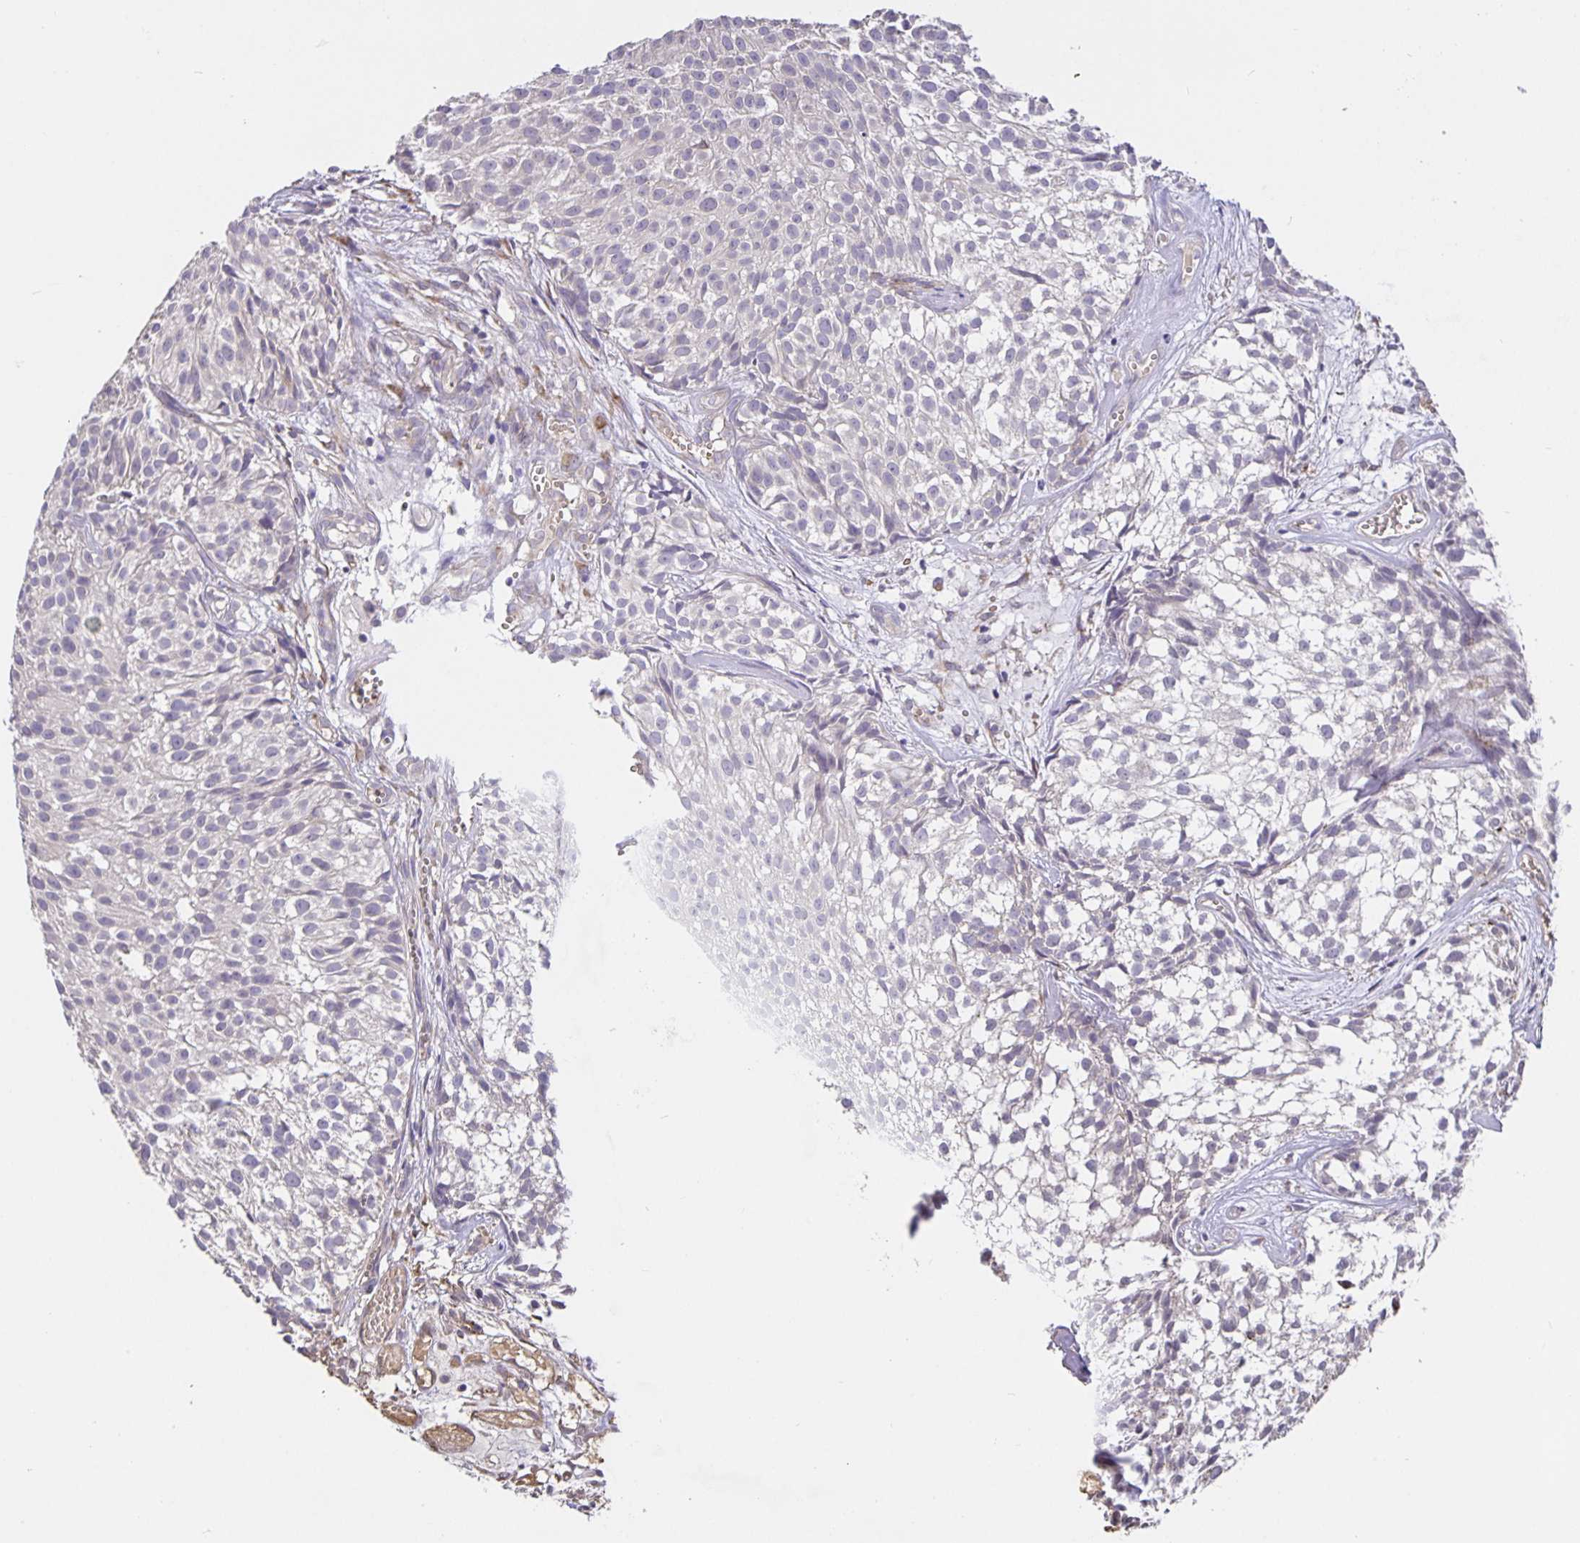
{"staining": {"intensity": "negative", "quantity": "none", "location": "none"}, "tissue": "urothelial cancer", "cell_type": "Tumor cells", "image_type": "cancer", "snomed": [{"axis": "morphology", "description": "Urothelial carcinoma, Low grade"}, {"axis": "topography", "description": "Urinary bladder"}], "caption": "This is a micrograph of immunohistochemistry (IHC) staining of urothelial carcinoma (low-grade), which shows no expression in tumor cells.", "gene": "TMEM71", "patient": {"sex": "male", "age": 70}}